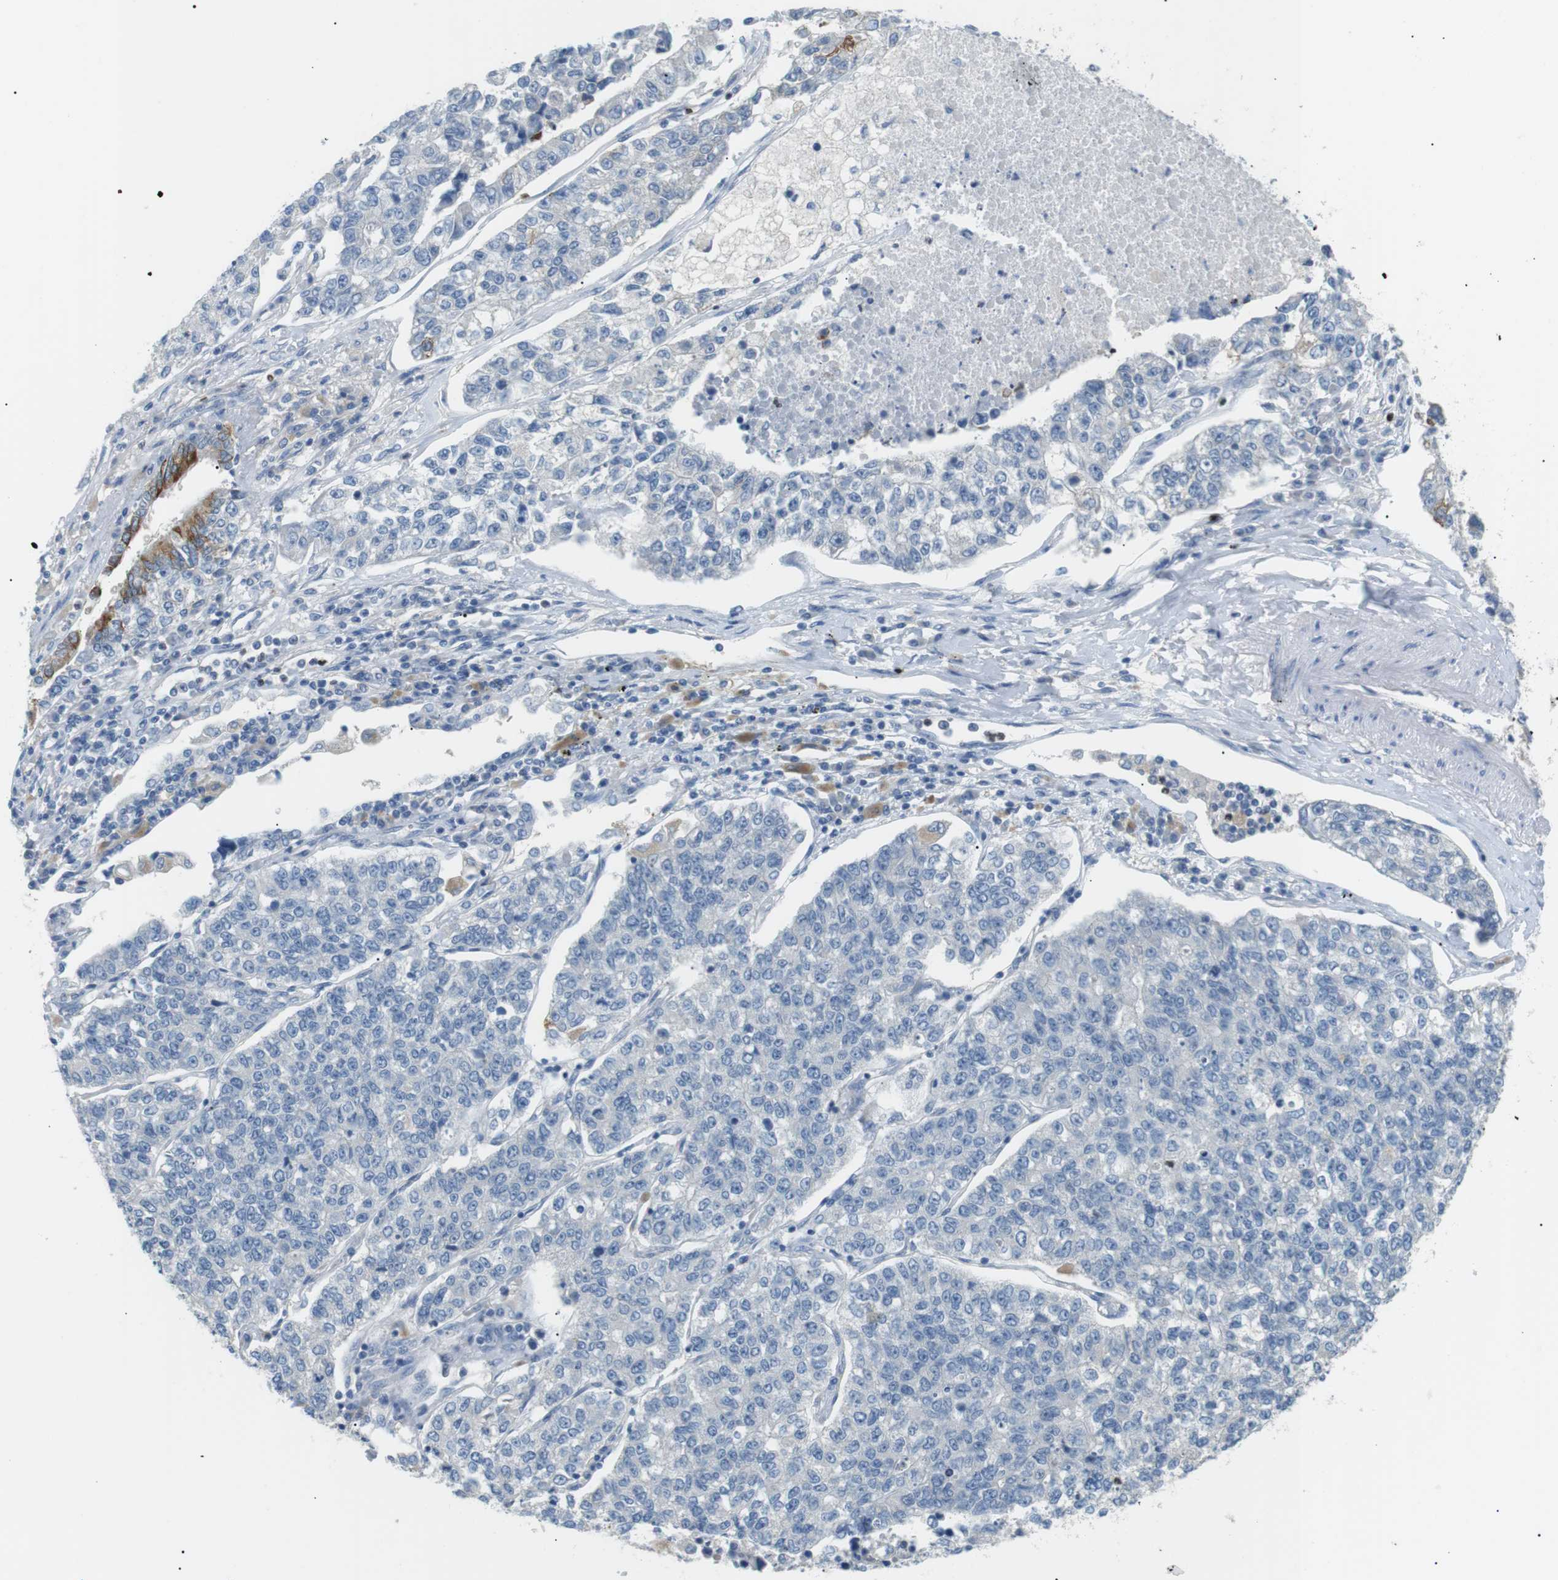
{"staining": {"intensity": "negative", "quantity": "none", "location": "none"}, "tissue": "lung cancer", "cell_type": "Tumor cells", "image_type": "cancer", "snomed": [{"axis": "morphology", "description": "Adenocarcinoma, NOS"}, {"axis": "topography", "description": "Lung"}], "caption": "Immunohistochemistry photomicrograph of neoplastic tissue: lung adenocarcinoma stained with DAB (3,3'-diaminobenzidine) reveals no significant protein positivity in tumor cells. The staining is performed using DAB (3,3'-diaminobenzidine) brown chromogen with nuclei counter-stained in using hematoxylin.", "gene": "CDH26", "patient": {"sex": "male", "age": 49}}